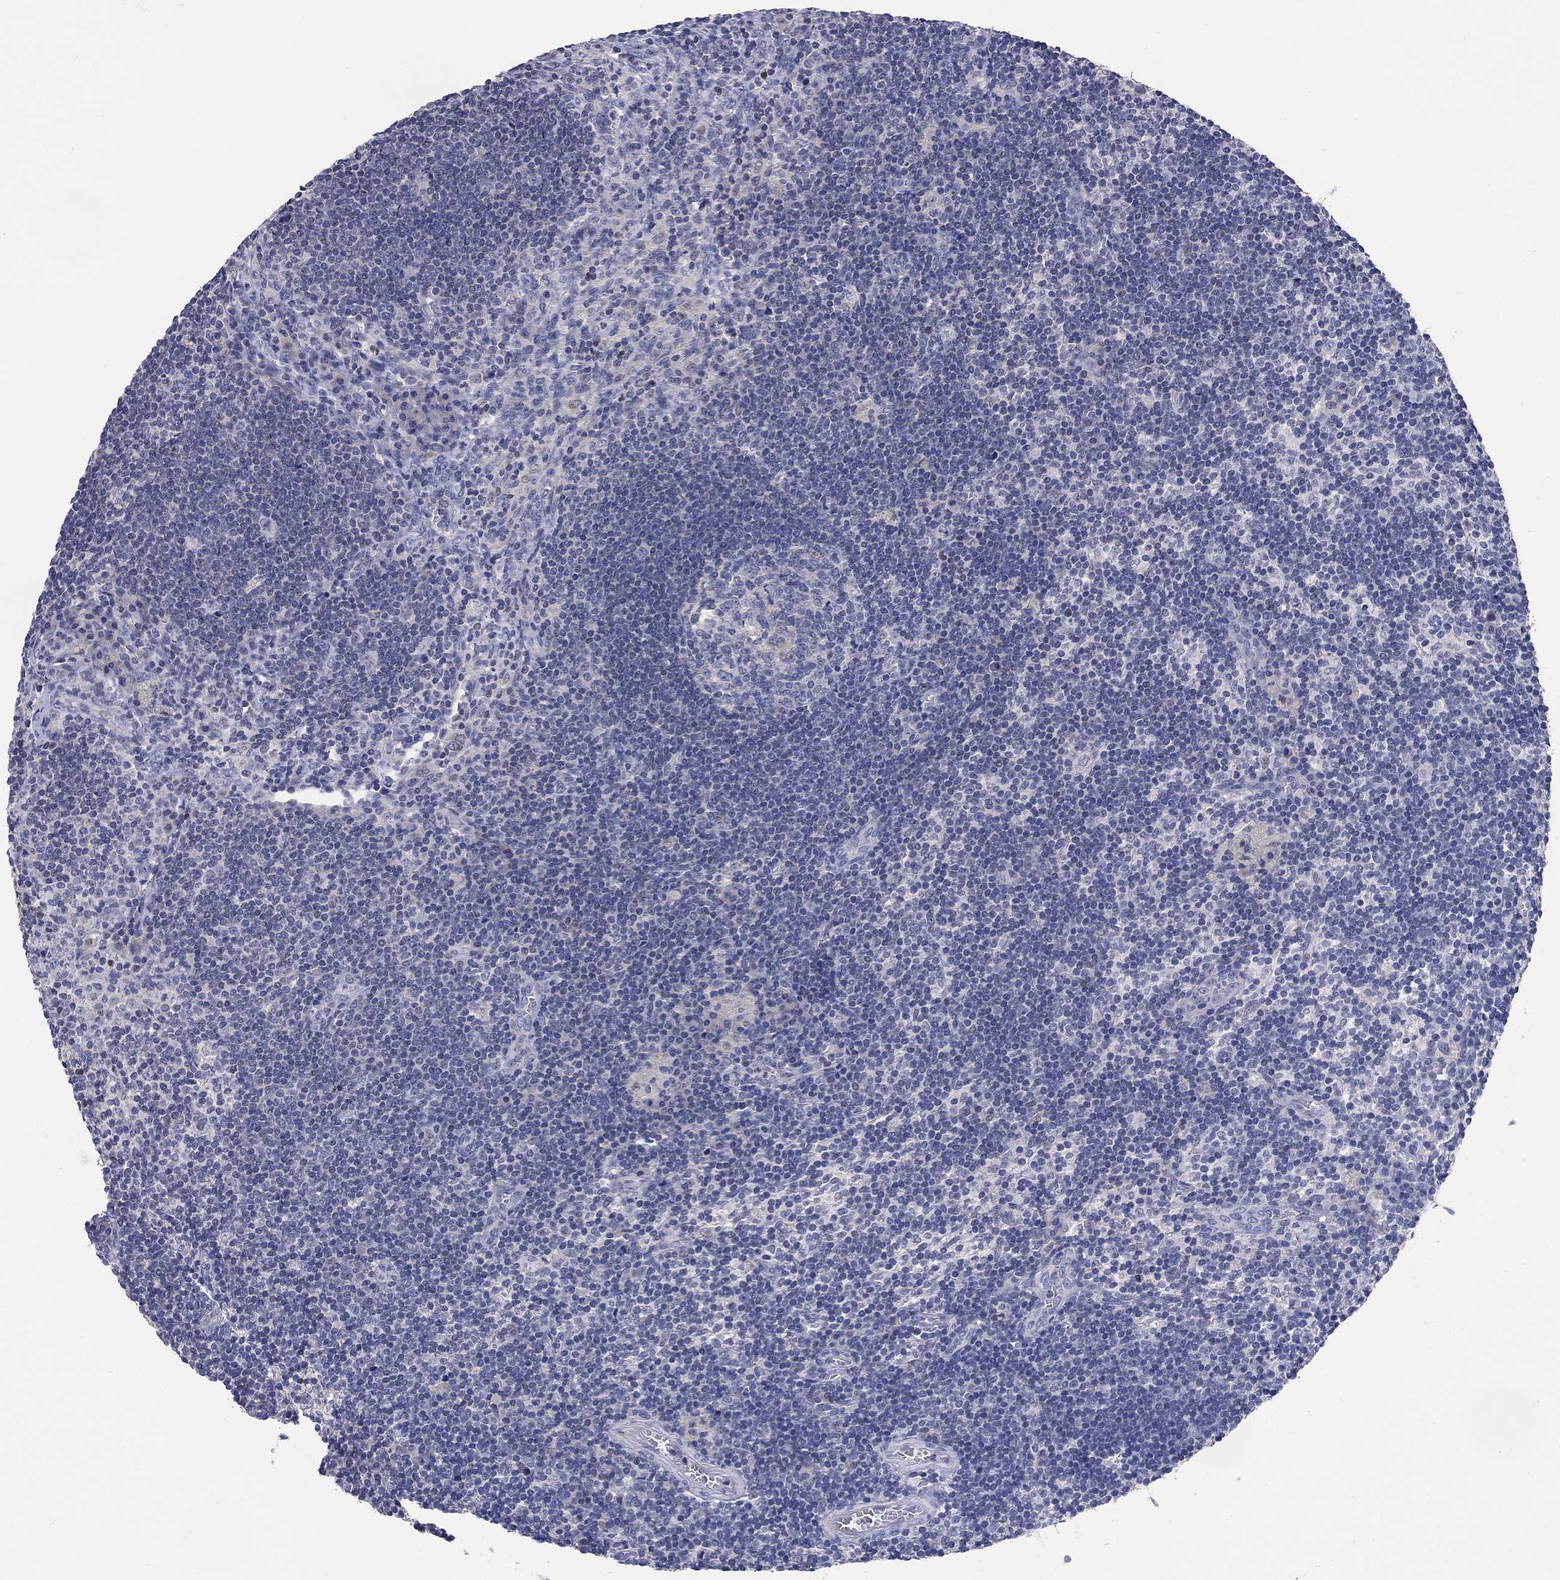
{"staining": {"intensity": "negative", "quantity": "none", "location": "none"}, "tissue": "lymph node", "cell_type": "Germinal center cells", "image_type": "normal", "snomed": [{"axis": "morphology", "description": "Normal tissue, NOS"}, {"axis": "morphology", "description": "Adenocarcinoma, NOS"}, {"axis": "topography", "description": "Lymph node"}, {"axis": "topography", "description": "Pancreas"}], "caption": "This is a histopathology image of IHC staining of unremarkable lymph node, which shows no positivity in germinal center cells. (Brightfield microscopy of DAB (3,3'-diaminobenzidine) immunohistochemistry at high magnification).", "gene": "DAZL", "patient": {"sex": "female", "age": 58}}